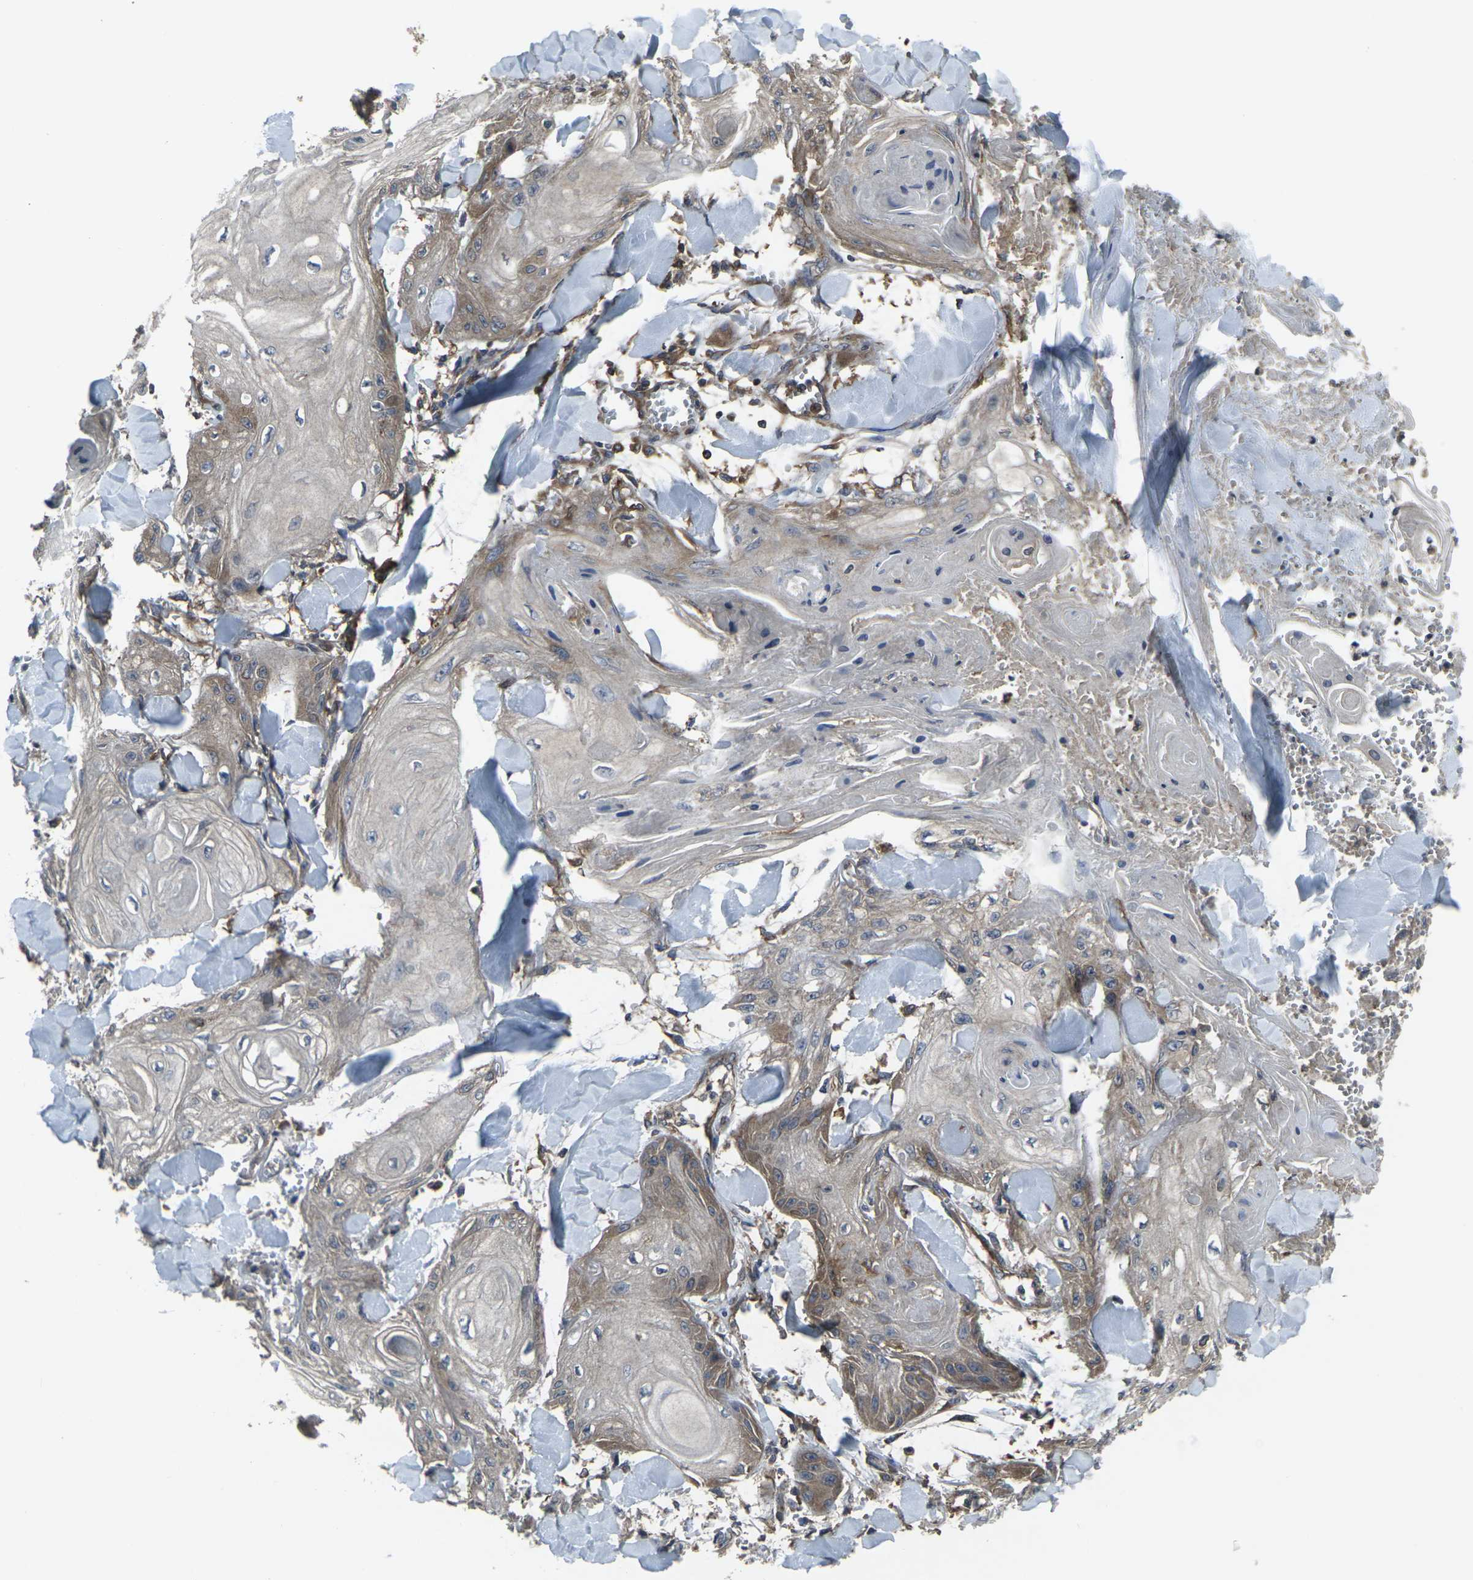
{"staining": {"intensity": "moderate", "quantity": "25%-75%", "location": "cytoplasmic/membranous"}, "tissue": "skin cancer", "cell_type": "Tumor cells", "image_type": "cancer", "snomed": [{"axis": "morphology", "description": "Squamous cell carcinoma, NOS"}, {"axis": "topography", "description": "Skin"}], "caption": "Immunohistochemical staining of skin squamous cell carcinoma reveals medium levels of moderate cytoplasmic/membranous expression in about 25%-75% of tumor cells. Nuclei are stained in blue.", "gene": "PRKACB", "patient": {"sex": "male", "age": 74}}